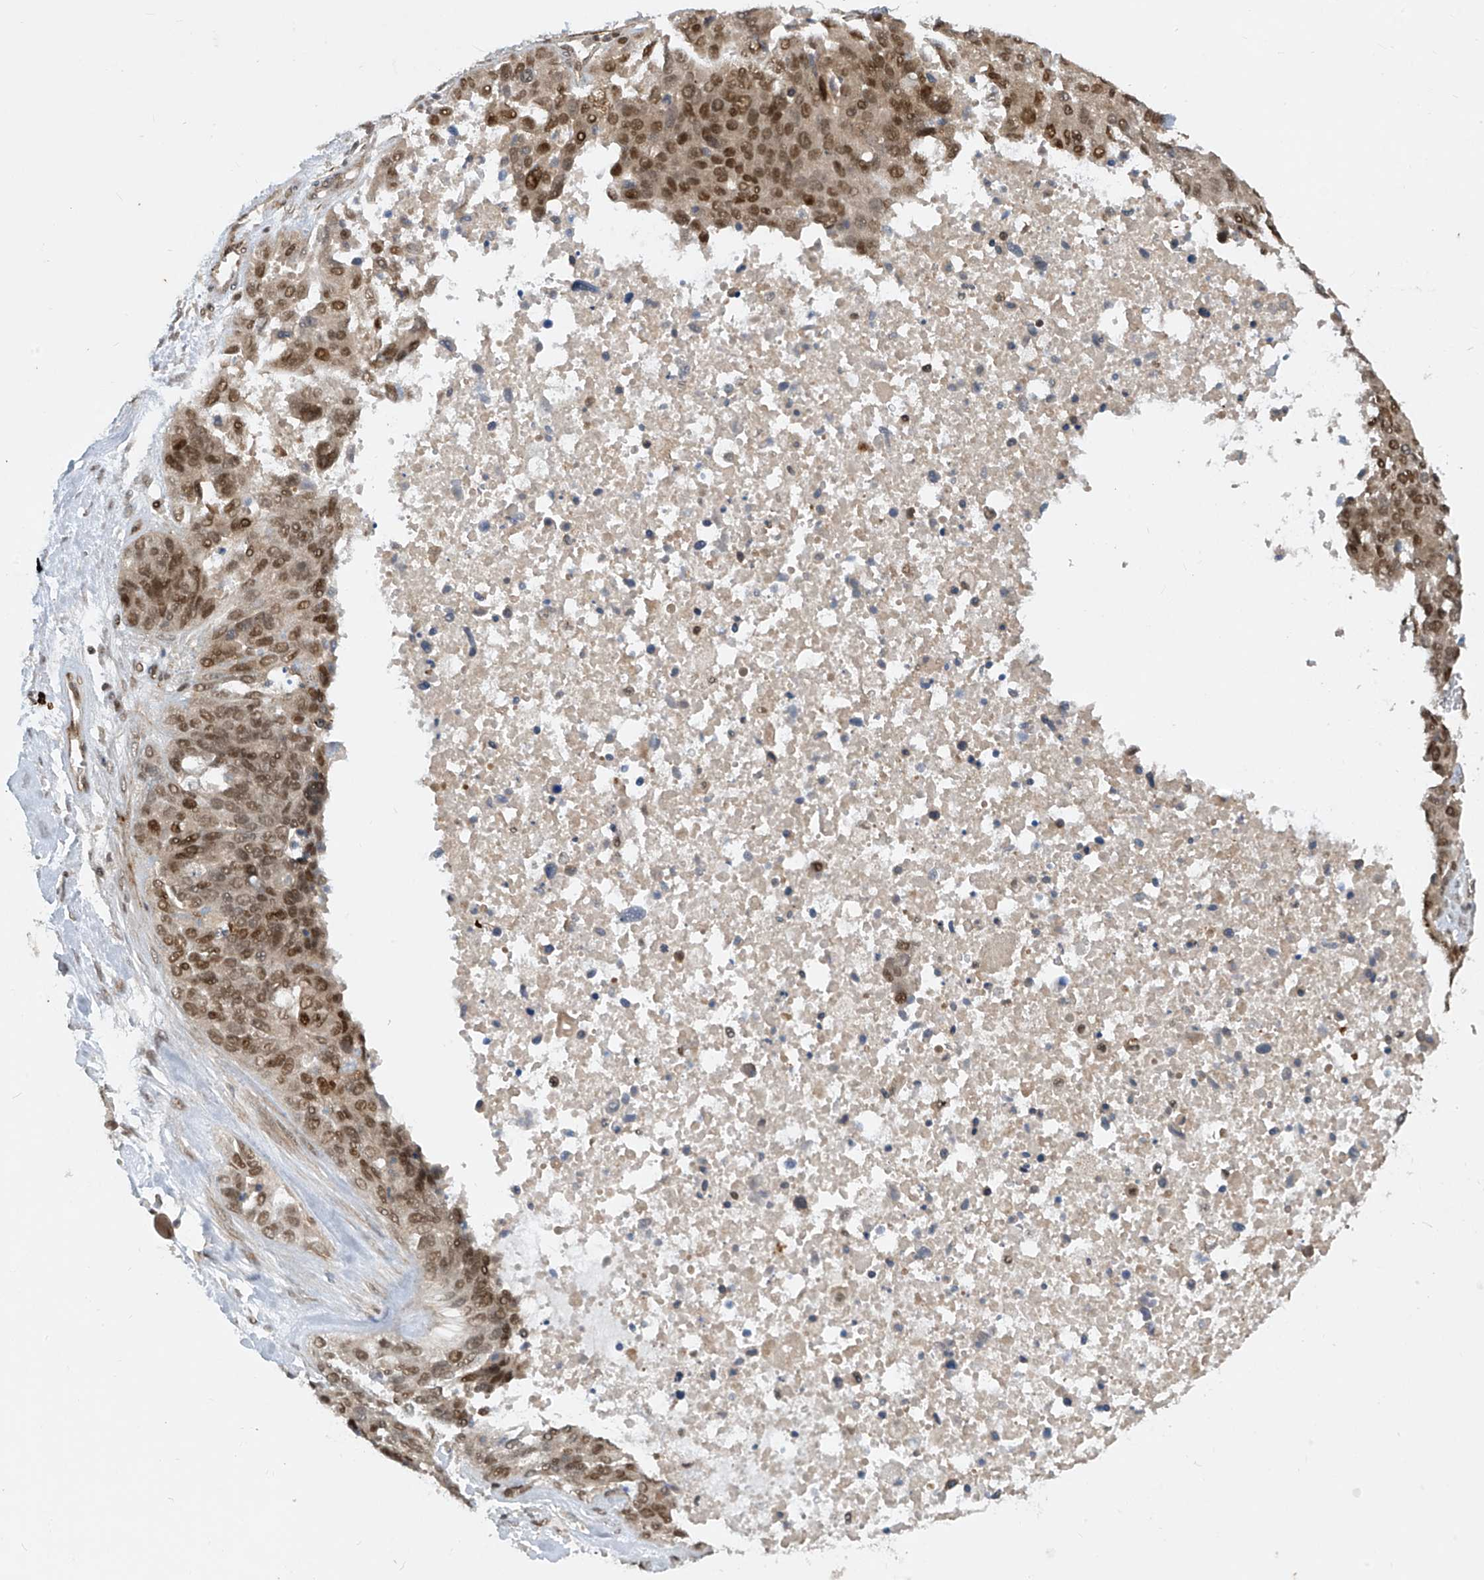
{"staining": {"intensity": "moderate", "quantity": ">75%", "location": "nuclear"}, "tissue": "ovarian cancer", "cell_type": "Tumor cells", "image_type": "cancer", "snomed": [{"axis": "morphology", "description": "Cystadenocarcinoma, serous, NOS"}, {"axis": "topography", "description": "Ovary"}], "caption": "Immunohistochemistry micrograph of neoplastic tissue: human ovarian serous cystadenocarcinoma stained using immunohistochemistry reveals medium levels of moderate protein expression localized specifically in the nuclear of tumor cells, appearing as a nuclear brown color.", "gene": "LAGE3", "patient": {"sex": "female", "age": 44}}